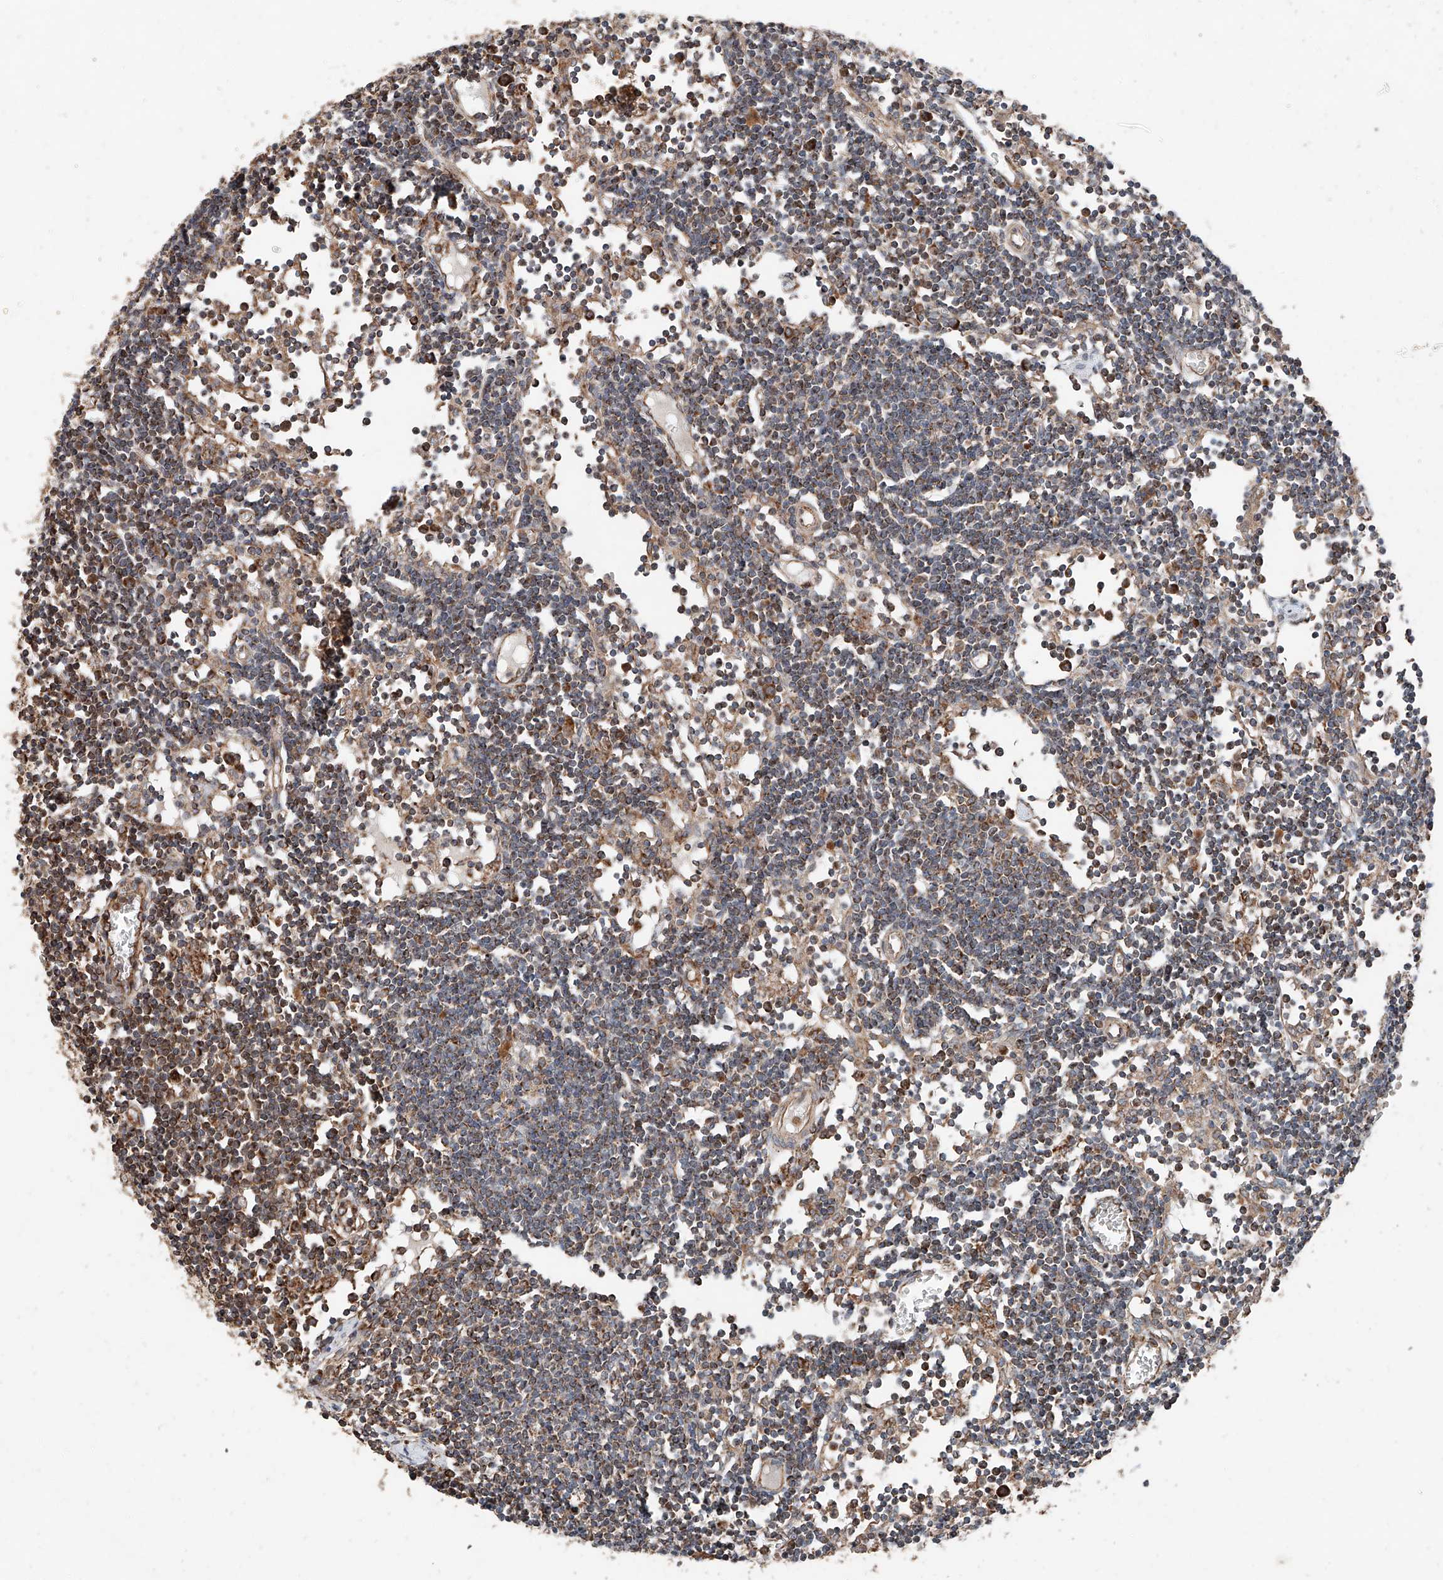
{"staining": {"intensity": "moderate", "quantity": ">75%", "location": "cytoplasmic/membranous"}, "tissue": "lymph node", "cell_type": "Germinal center cells", "image_type": "normal", "snomed": [{"axis": "morphology", "description": "Normal tissue, NOS"}, {"axis": "topography", "description": "Lymph node"}], "caption": "An image showing moderate cytoplasmic/membranous expression in approximately >75% of germinal center cells in unremarkable lymph node, as visualized by brown immunohistochemical staining.", "gene": "AP4B1", "patient": {"sex": "female", "age": 11}}